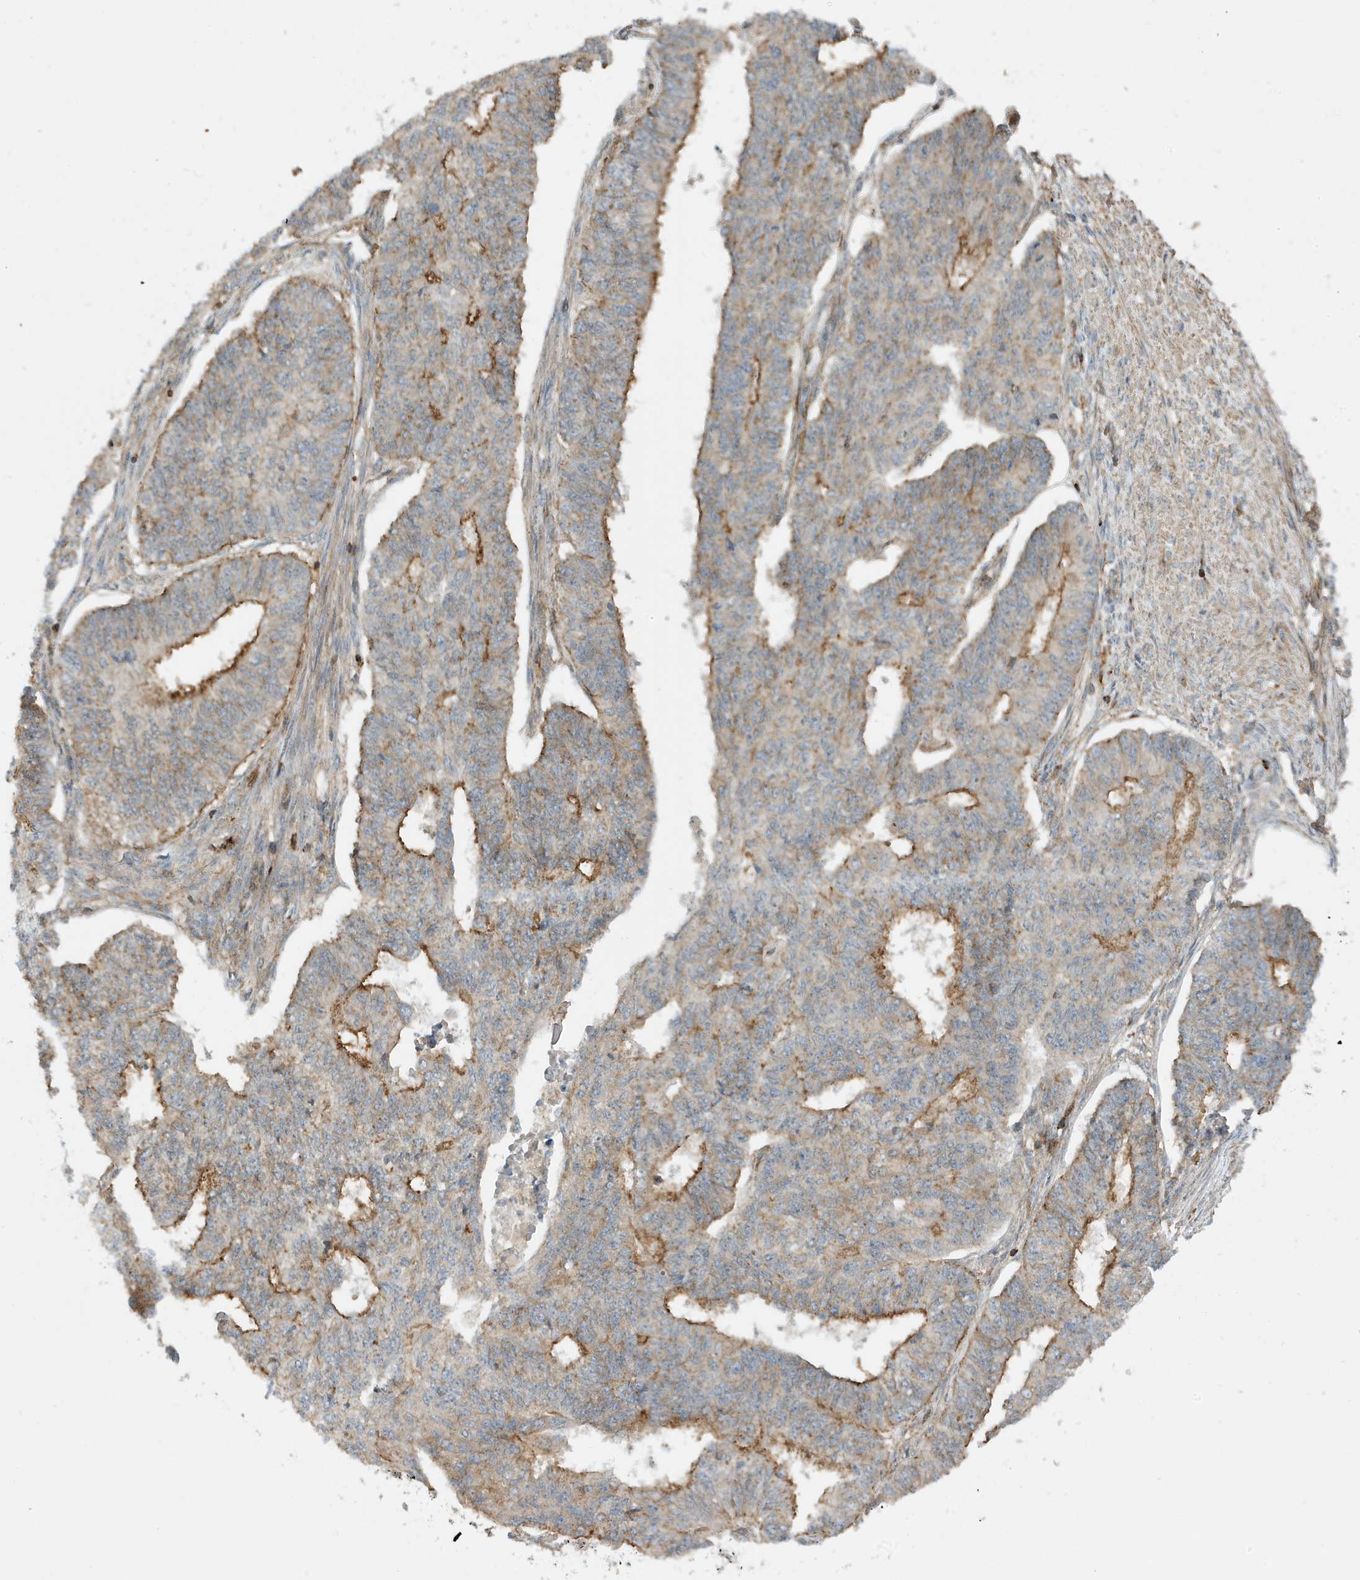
{"staining": {"intensity": "moderate", "quantity": "25%-75%", "location": "cytoplasmic/membranous,nuclear"}, "tissue": "endometrial cancer", "cell_type": "Tumor cells", "image_type": "cancer", "snomed": [{"axis": "morphology", "description": "Adenocarcinoma, NOS"}, {"axis": "topography", "description": "Endometrium"}], "caption": "The micrograph exhibits a brown stain indicating the presence of a protein in the cytoplasmic/membranous and nuclear of tumor cells in adenocarcinoma (endometrial).", "gene": "TATDN3", "patient": {"sex": "female", "age": 32}}